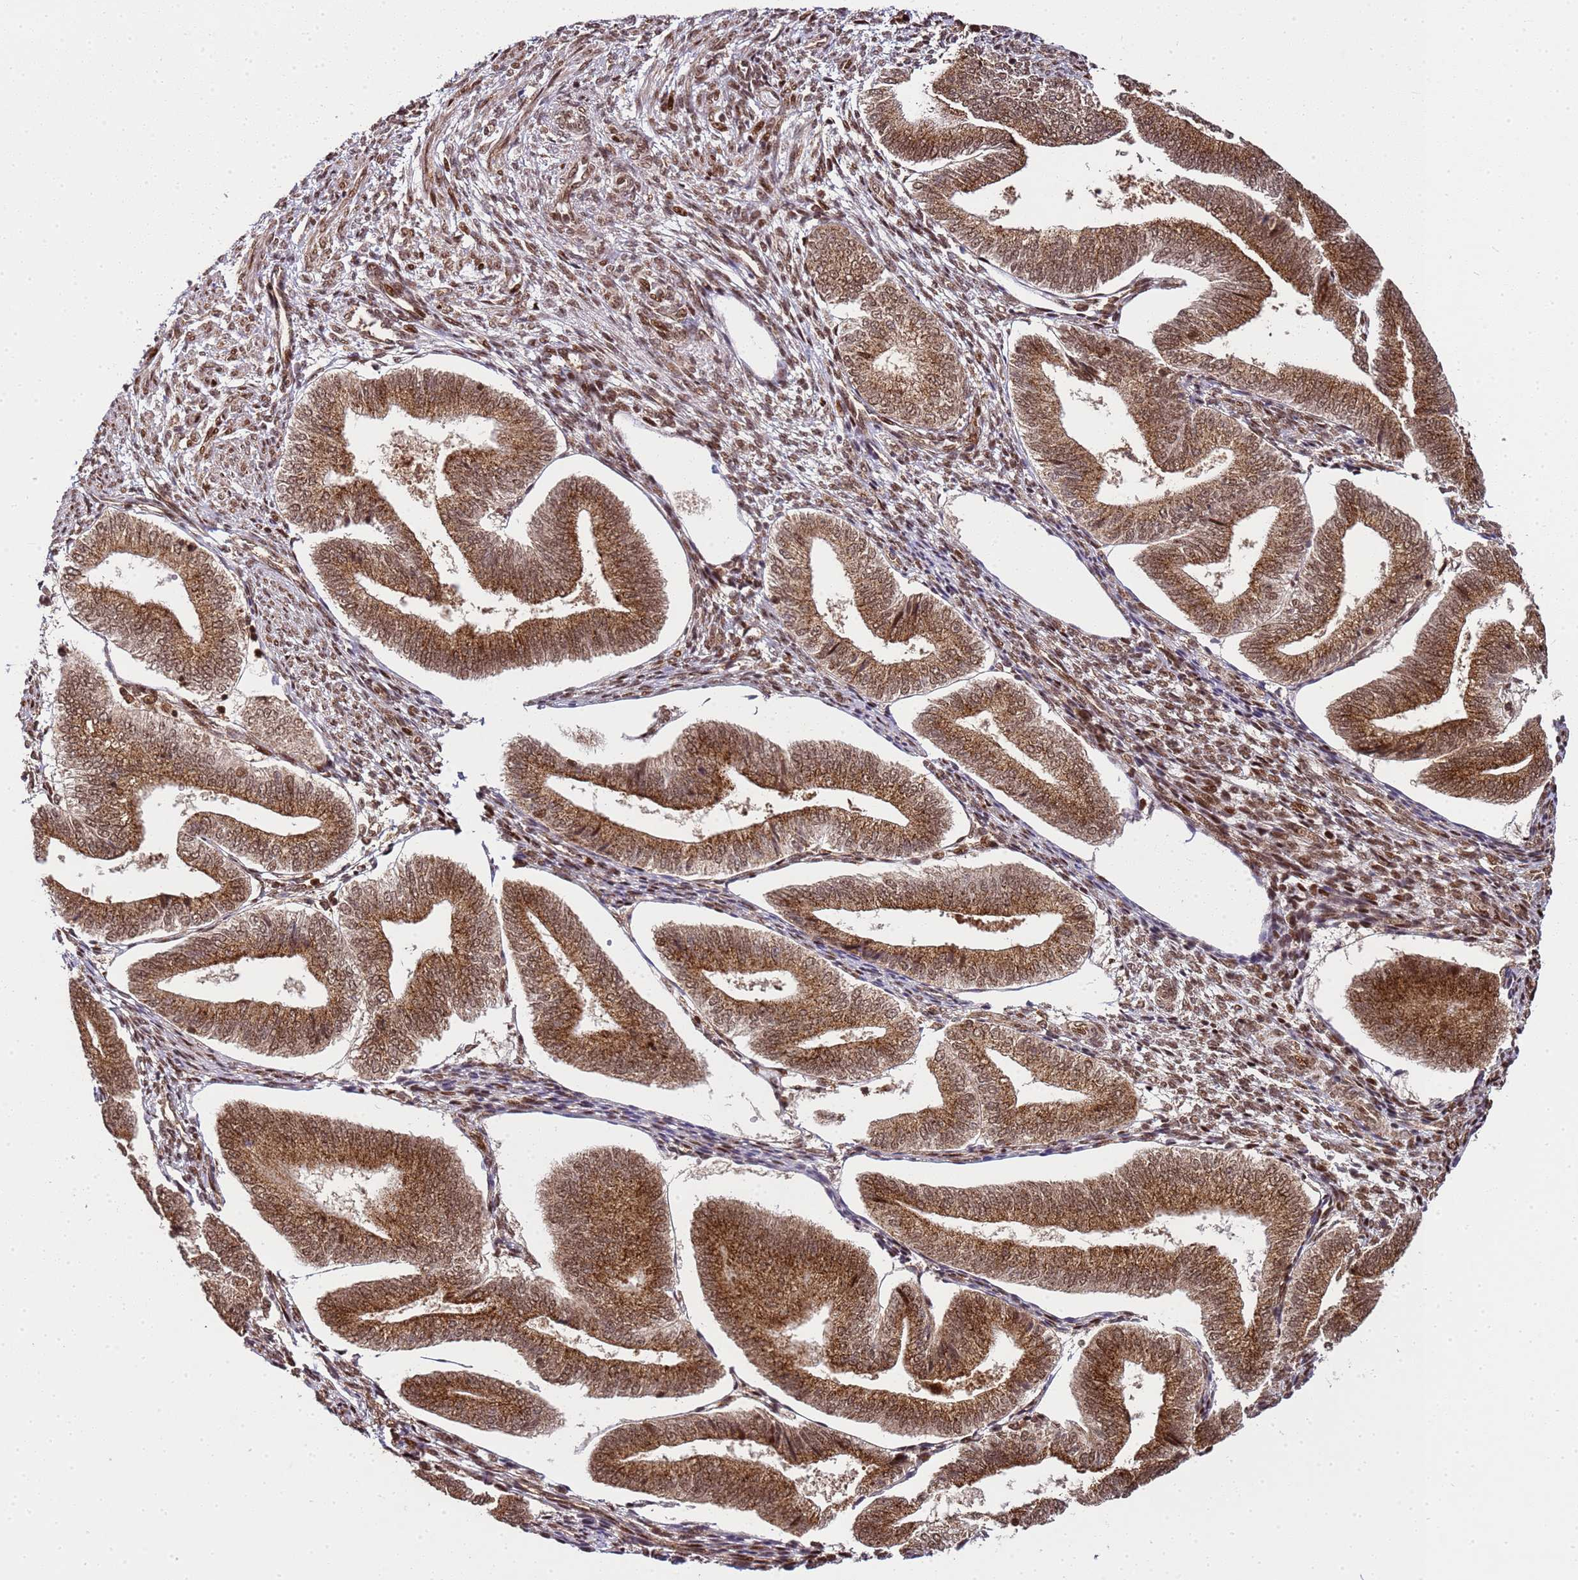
{"staining": {"intensity": "moderate", "quantity": ">75%", "location": "nuclear"}, "tissue": "endometrium", "cell_type": "Cells in endometrial stroma", "image_type": "normal", "snomed": [{"axis": "morphology", "description": "Normal tissue, NOS"}, {"axis": "topography", "description": "Endometrium"}], "caption": "About >75% of cells in endometrial stroma in normal endometrium exhibit moderate nuclear protein expression as visualized by brown immunohistochemical staining.", "gene": "PEX14", "patient": {"sex": "female", "age": 34}}